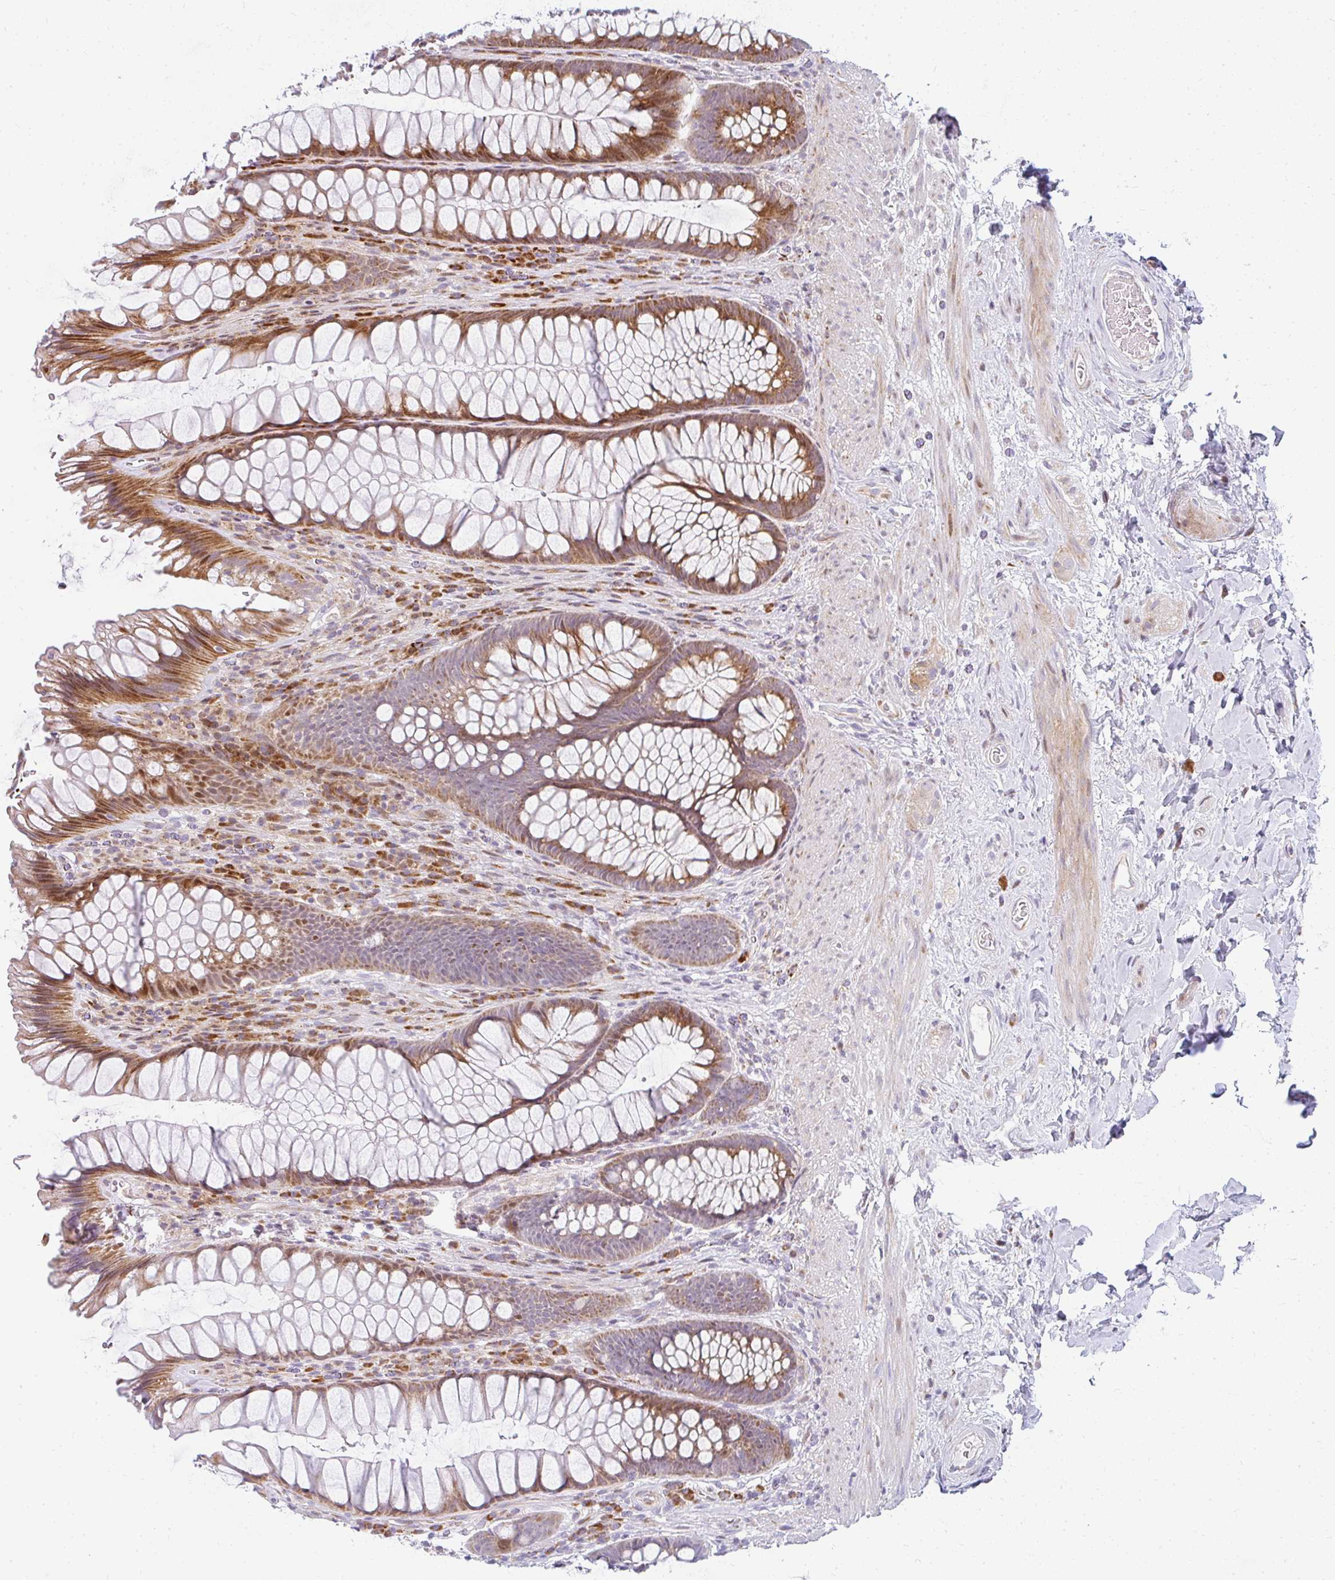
{"staining": {"intensity": "strong", "quantity": ">75%", "location": "cytoplasmic/membranous"}, "tissue": "rectum", "cell_type": "Glandular cells", "image_type": "normal", "snomed": [{"axis": "morphology", "description": "Normal tissue, NOS"}, {"axis": "topography", "description": "Rectum"}], "caption": "Strong cytoplasmic/membranous expression for a protein is identified in about >75% of glandular cells of normal rectum using immunohistochemistry (IHC).", "gene": "PLA2G5", "patient": {"sex": "male", "age": 53}}